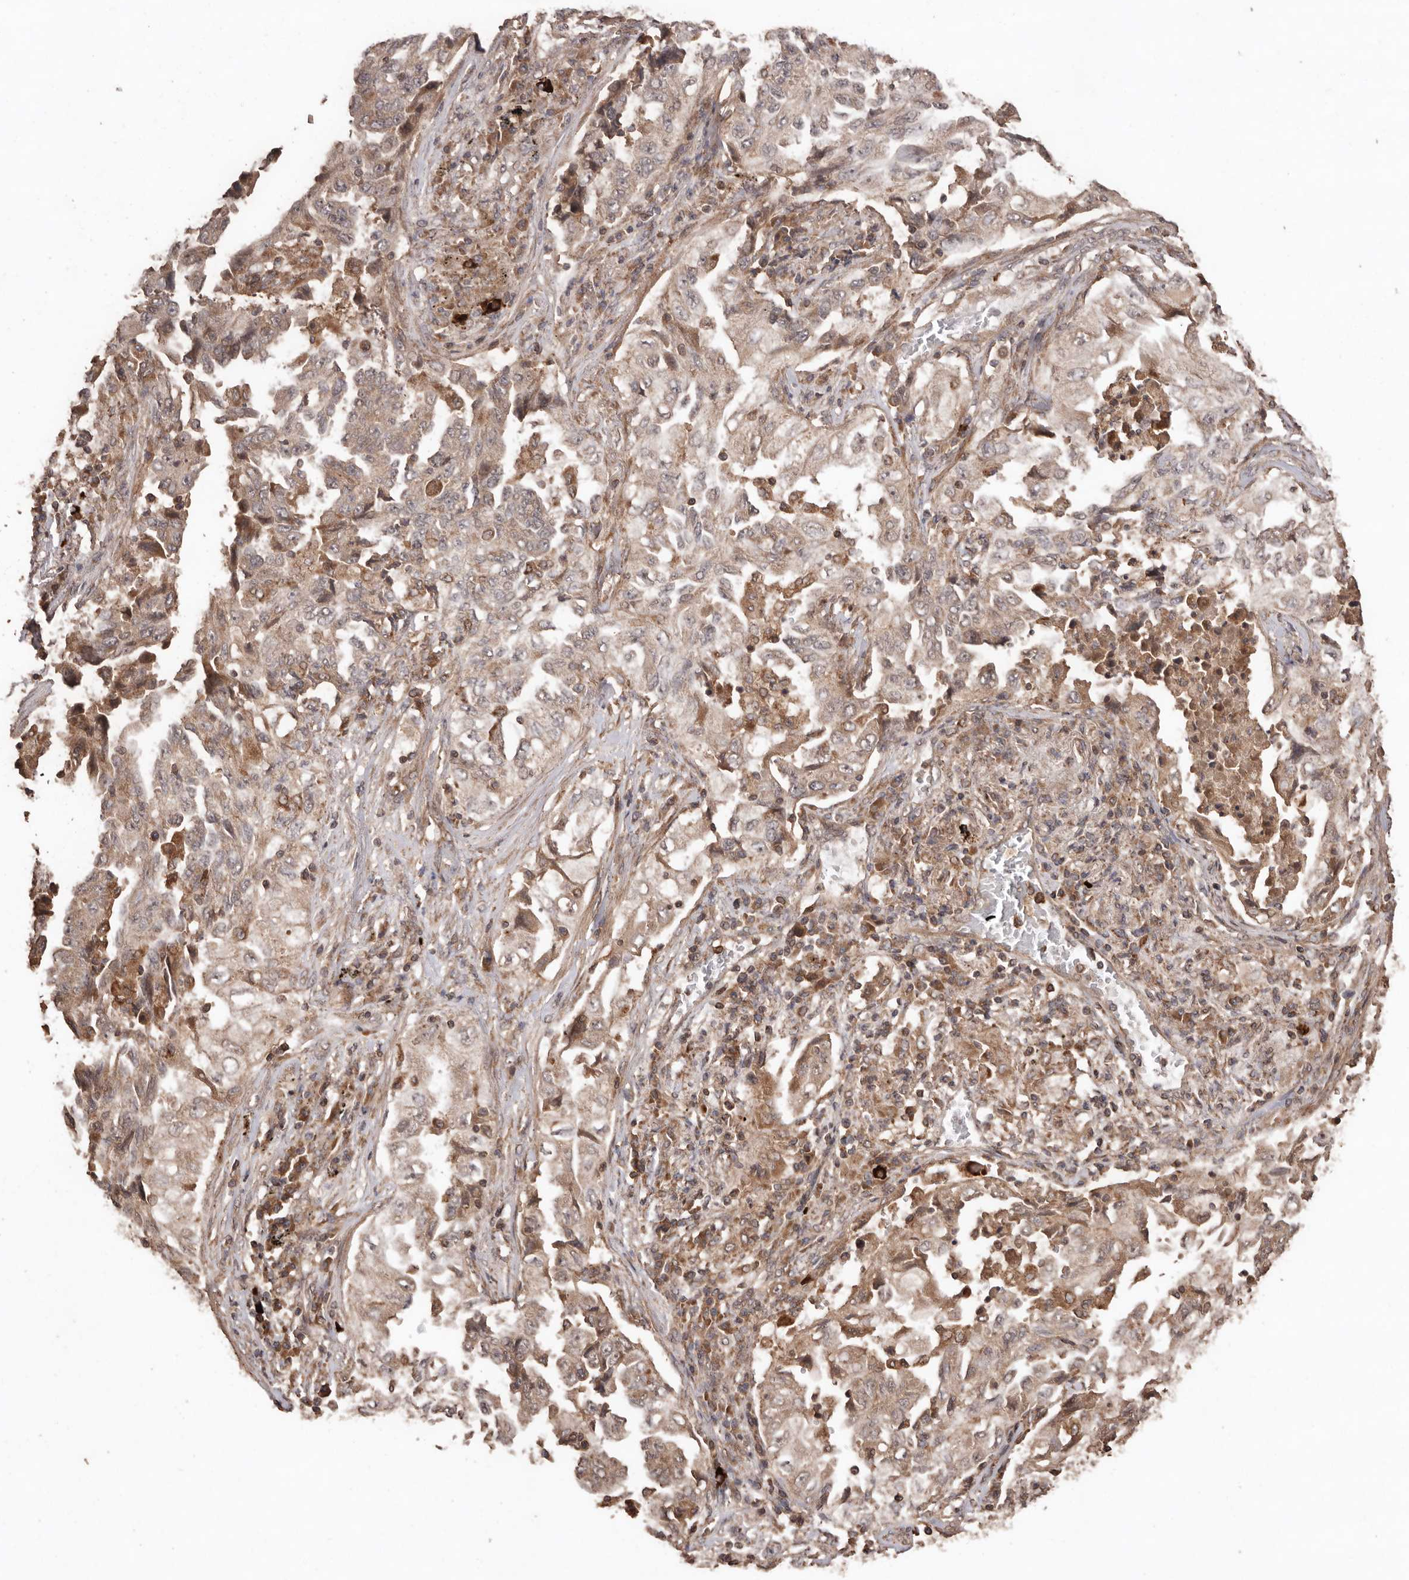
{"staining": {"intensity": "weak", "quantity": ">75%", "location": "cytoplasmic/membranous"}, "tissue": "lung cancer", "cell_type": "Tumor cells", "image_type": "cancer", "snomed": [{"axis": "morphology", "description": "Adenocarcinoma, NOS"}, {"axis": "topography", "description": "Lung"}], "caption": "Immunohistochemical staining of adenocarcinoma (lung) displays low levels of weak cytoplasmic/membranous protein staining in about >75% of tumor cells.", "gene": "RWDD1", "patient": {"sex": "female", "age": 51}}